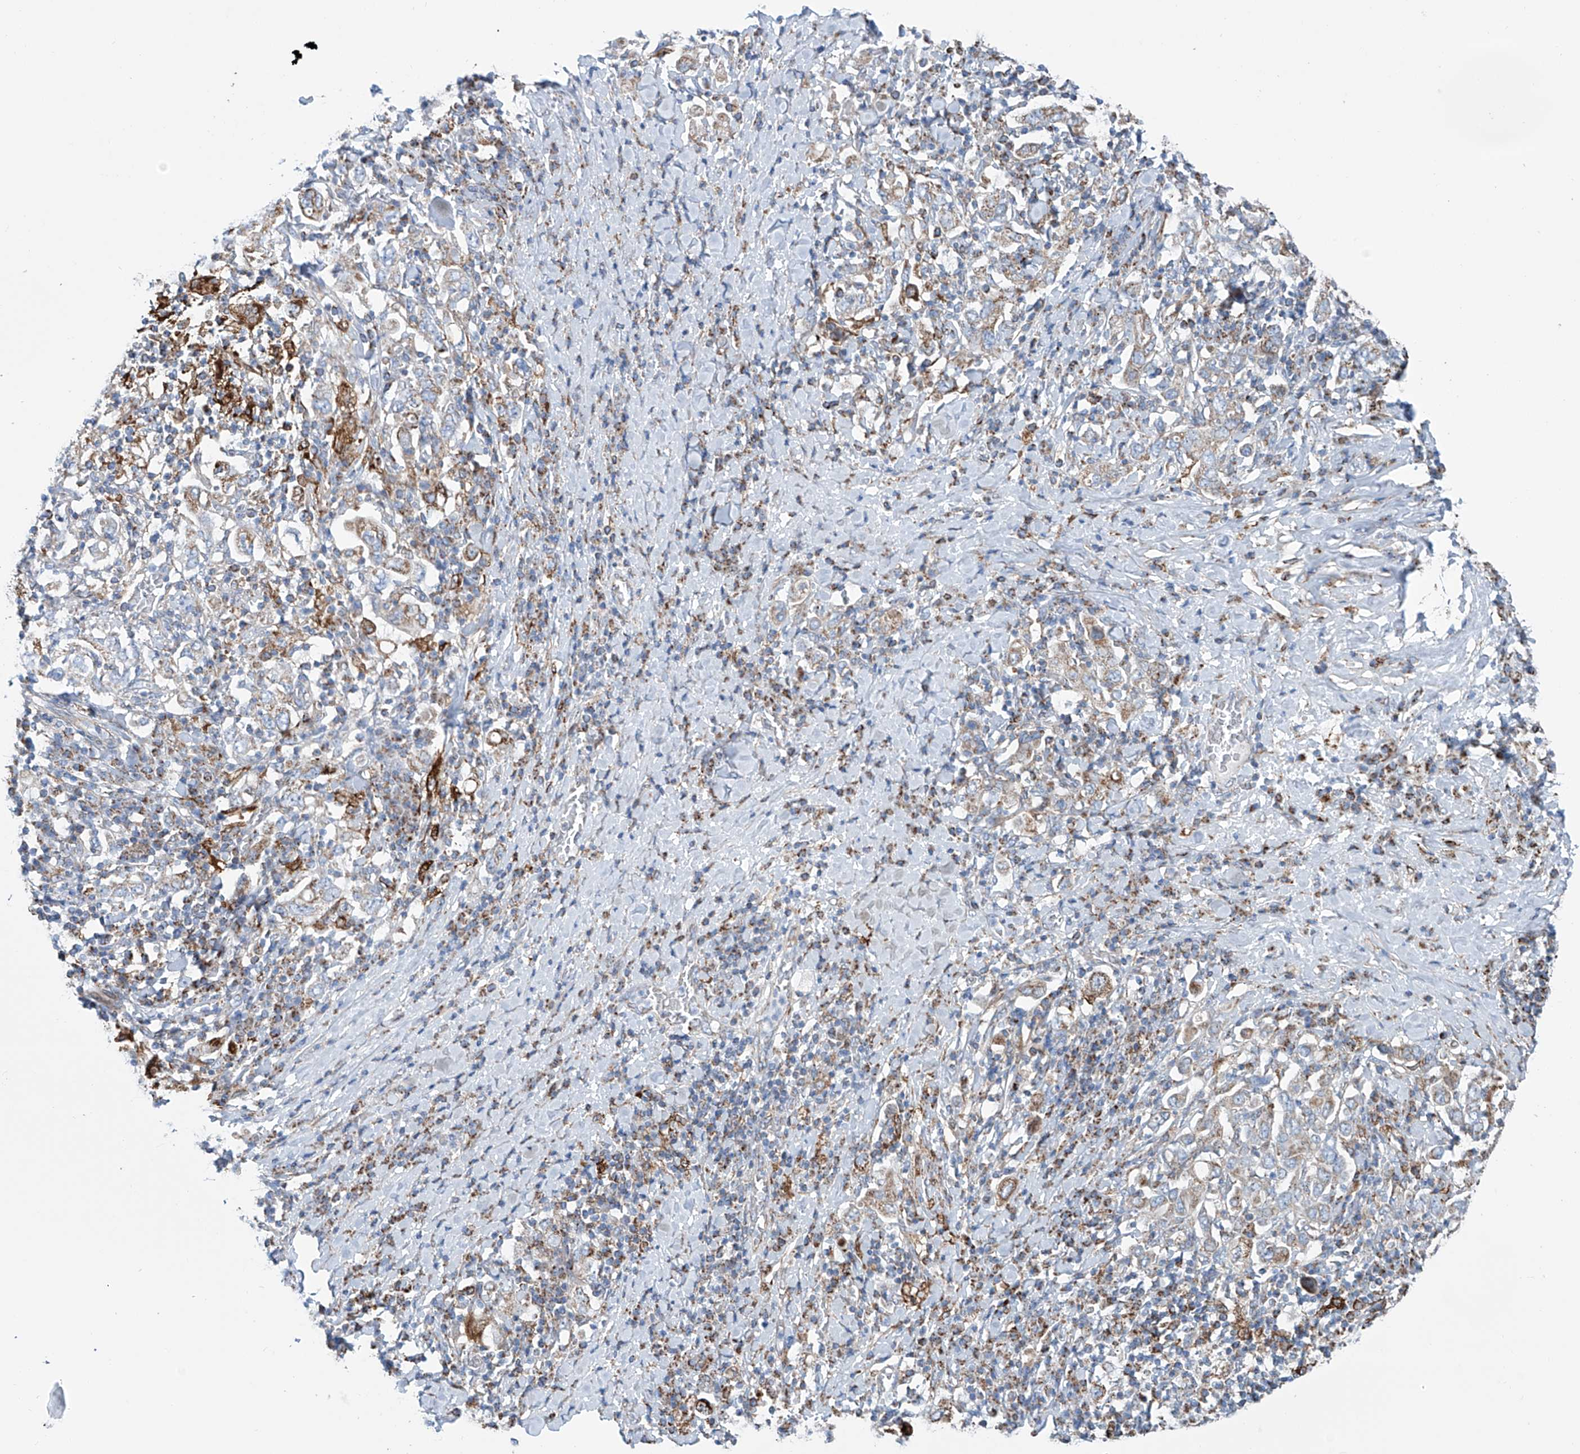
{"staining": {"intensity": "moderate", "quantity": "<25%", "location": "cytoplasmic/membranous"}, "tissue": "stomach cancer", "cell_type": "Tumor cells", "image_type": "cancer", "snomed": [{"axis": "morphology", "description": "Adenocarcinoma, NOS"}, {"axis": "topography", "description": "Stomach, upper"}], "caption": "The photomicrograph exhibits immunohistochemical staining of stomach cancer. There is moderate cytoplasmic/membranous staining is appreciated in about <25% of tumor cells. Immunohistochemistry stains the protein of interest in brown and the nuclei are stained blue.", "gene": "ALDH6A1", "patient": {"sex": "male", "age": 62}}